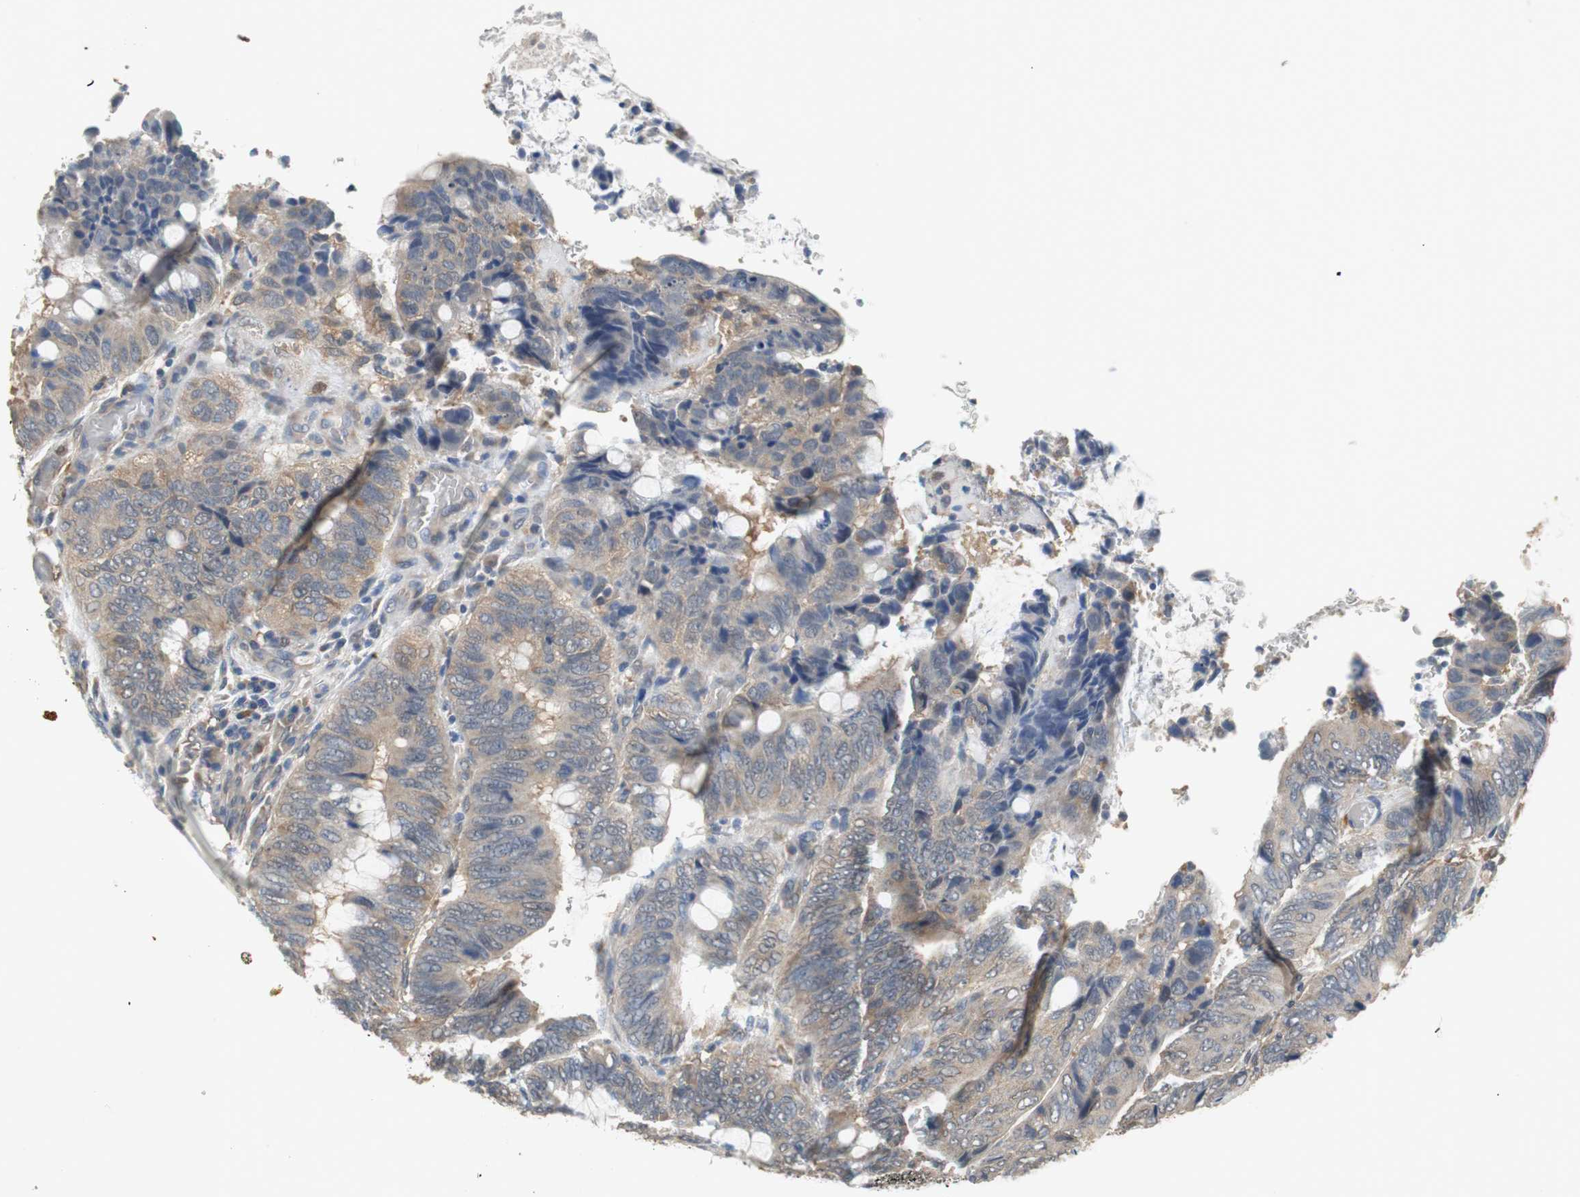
{"staining": {"intensity": "weak", "quantity": ">75%", "location": "cytoplasmic/membranous"}, "tissue": "colorectal cancer", "cell_type": "Tumor cells", "image_type": "cancer", "snomed": [{"axis": "morphology", "description": "Normal tissue, NOS"}, {"axis": "morphology", "description": "Adenocarcinoma, NOS"}, {"axis": "topography", "description": "Rectum"}, {"axis": "topography", "description": "Peripheral nerve tissue"}], "caption": "Immunohistochemical staining of human adenocarcinoma (colorectal) reveals weak cytoplasmic/membranous protein staining in approximately >75% of tumor cells.", "gene": "UBQLN2", "patient": {"sex": "male", "age": 92}}